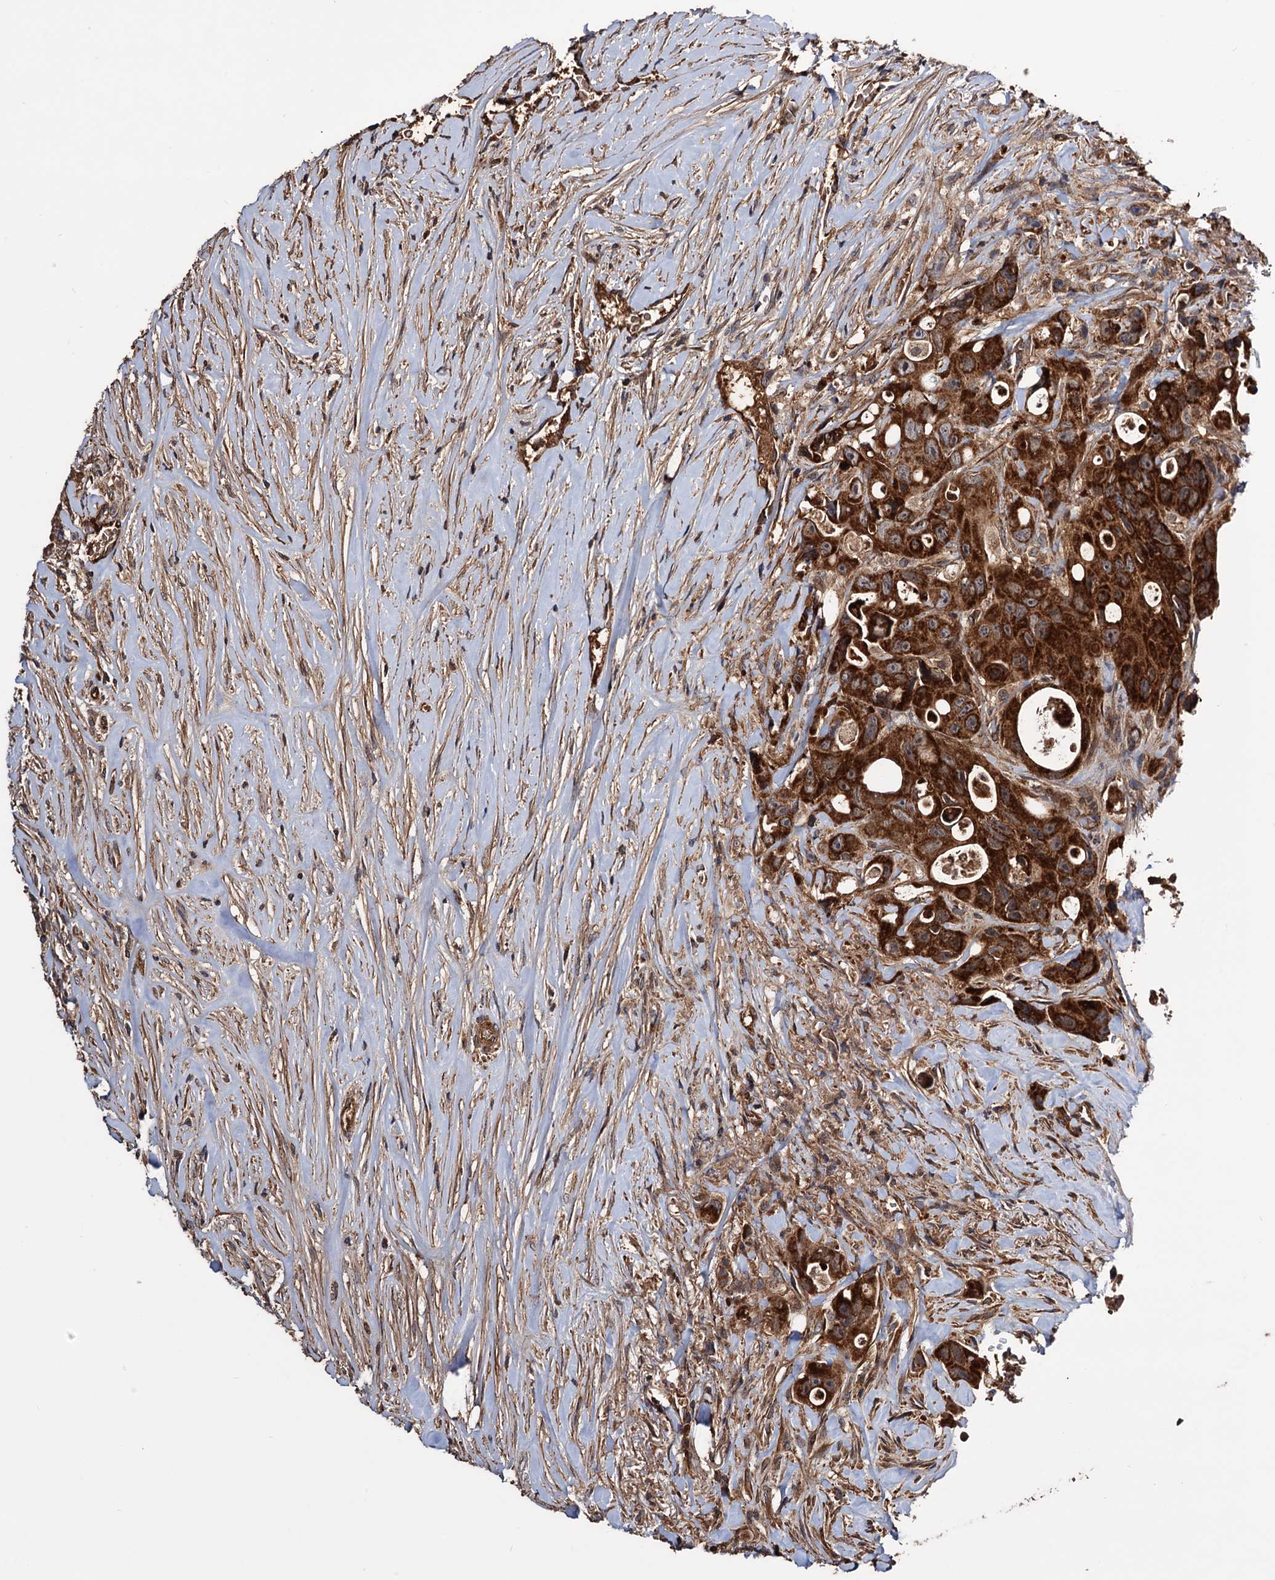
{"staining": {"intensity": "strong", "quantity": ">75%", "location": "cytoplasmic/membranous"}, "tissue": "colorectal cancer", "cell_type": "Tumor cells", "image_type": "cancer", "snomed": [{"axis": "morphology", "description": "Adenocarcinoma, NOS"}, {"axis": "topography", "description": "Colon"}], "caption": "Strong cytoplasmic/membranous protein staining is identified in approximately >75% of tumor cells in colorectal cancer (adenocarcinoma). (DAB IHC, brown staining for protein, blue staining for nuclei).", "gene": "MRPL42", "patient": {"sex": "female", "age": 46}}